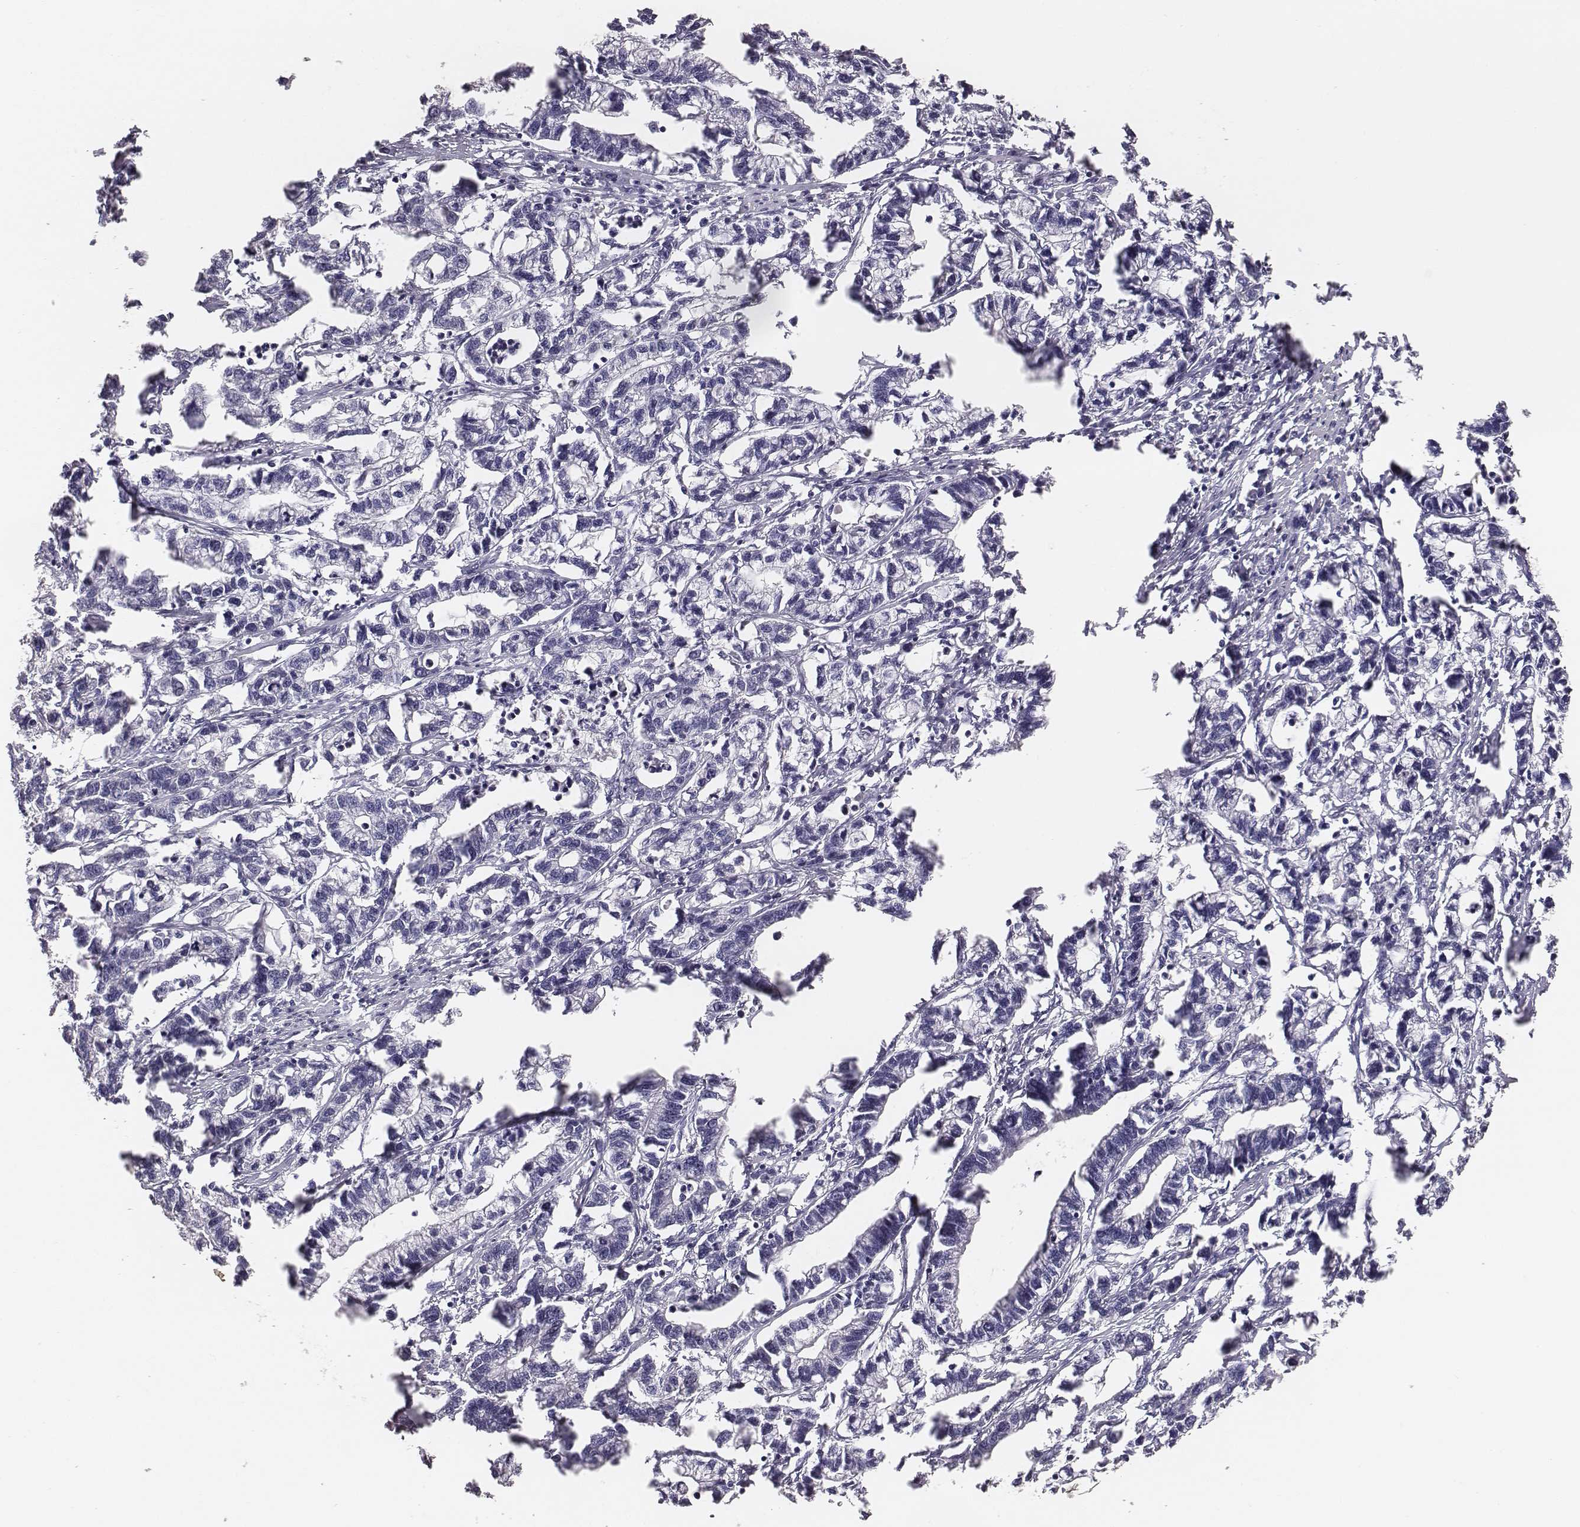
{"staining": {"intensity": "negative", "quantity": "none", "location": "none"}, "tissue": "stomach cancer", "cell_type": "Tumor cells", "image_type": "cancer", "snomed": [{"axis": "morphology", "description": "Adenocarcinoma, NOS"}, {"axis": "topography", "description": "Stomach"}], "caption": "High power microscopy histopathology image of an IHC histopathology image of stomach adenocarcinoma, revealing no significant expression in tumor cells. Nuclei are stained in blue.", "gene": "MYH6", "patient": {"sex": "male", "age": 83}}